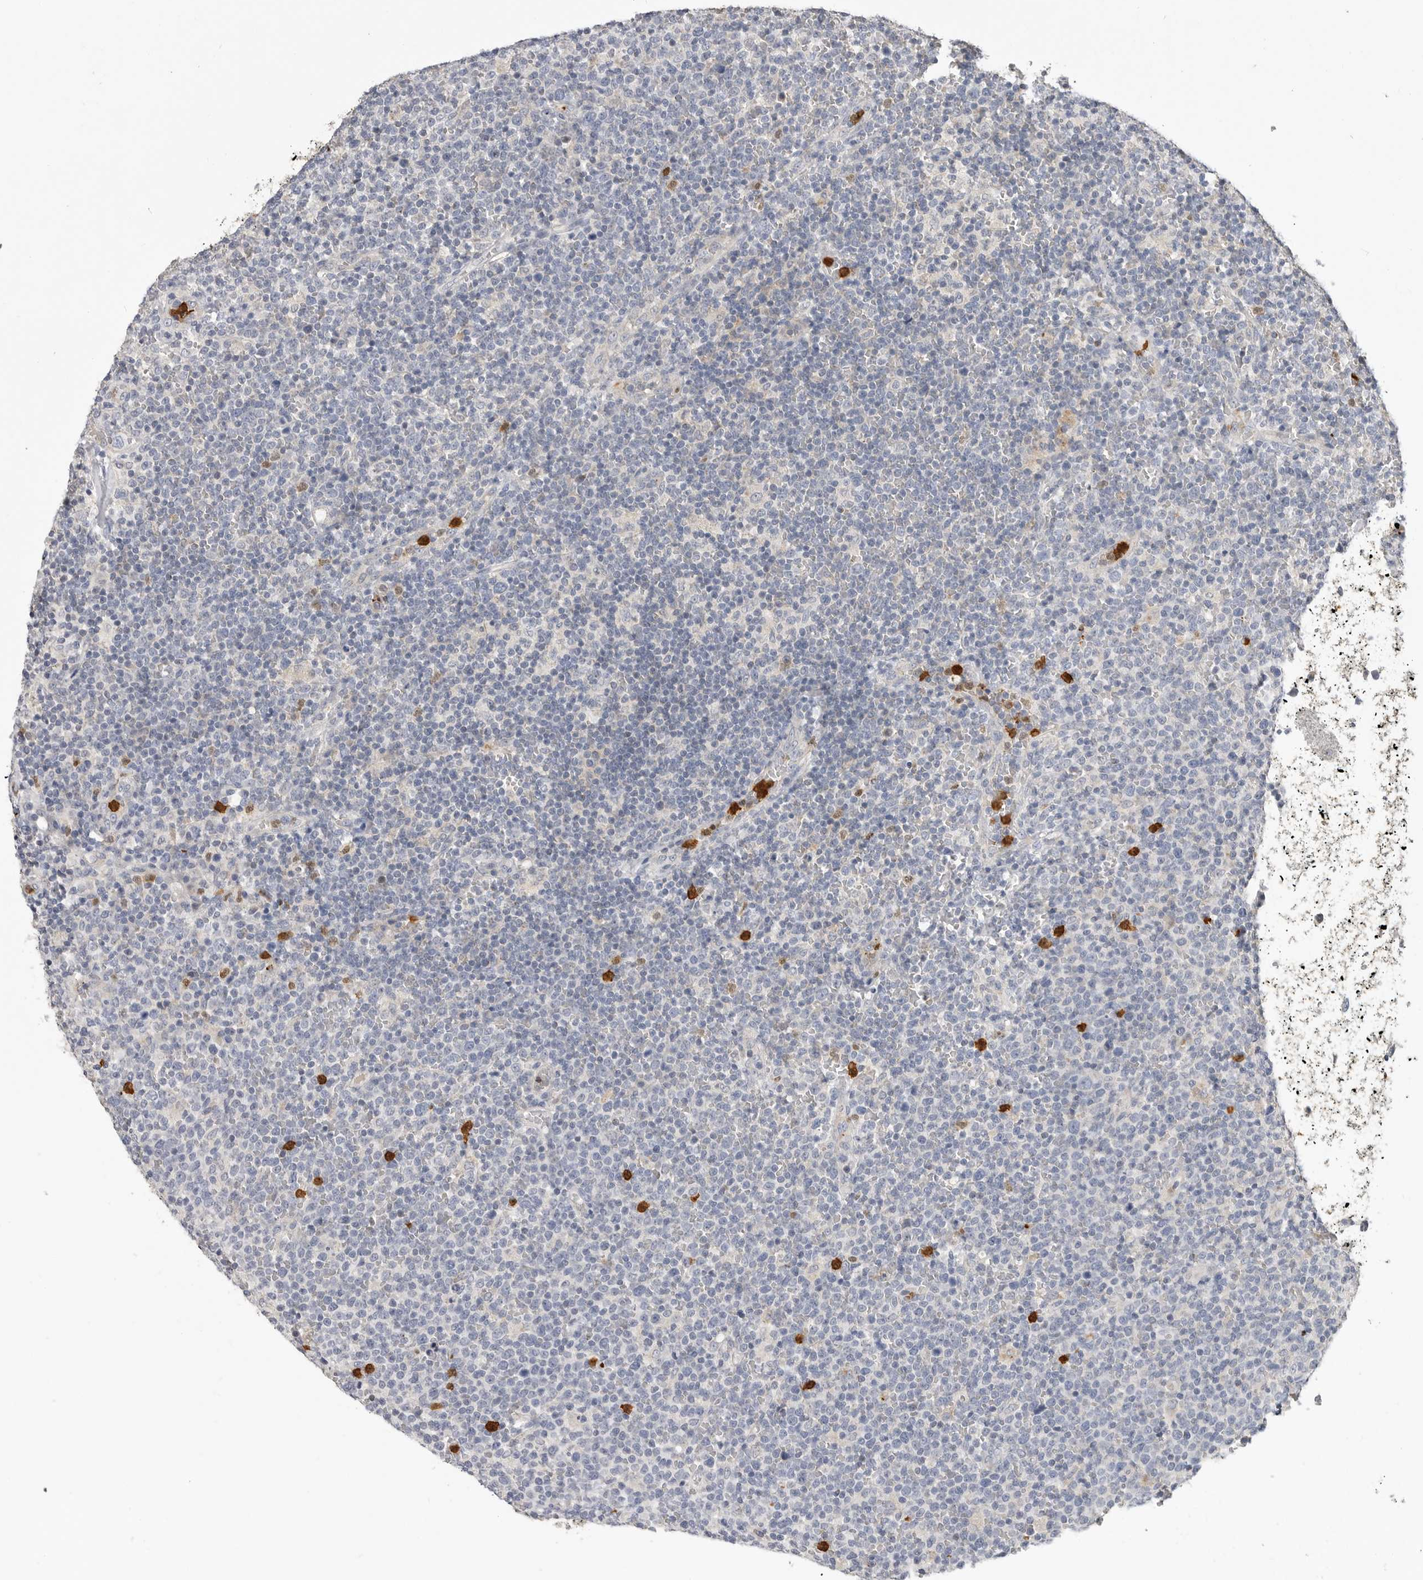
{"staining": {"intensity": "negative", "quantity": "none", "location": "none"}, "tissue": "lymphoma", "cell_type": "Tumor cells", "image_type": "cancer", "snomed": [{"axis": "morphology", "description": "Malignant lymphoma, non-Hodgkin's type, High grade"}, {"axis": "topography", "description": "Lymph node"}], "caption": "Human malignant lymphoma, non-Hodgkin's type (high-grade) stained for a protein using immunohistochemistry (IHC) shows no expression in tumor cells.", "gene": "LTBR", "patient": {"sex": "male", "age": 61}}